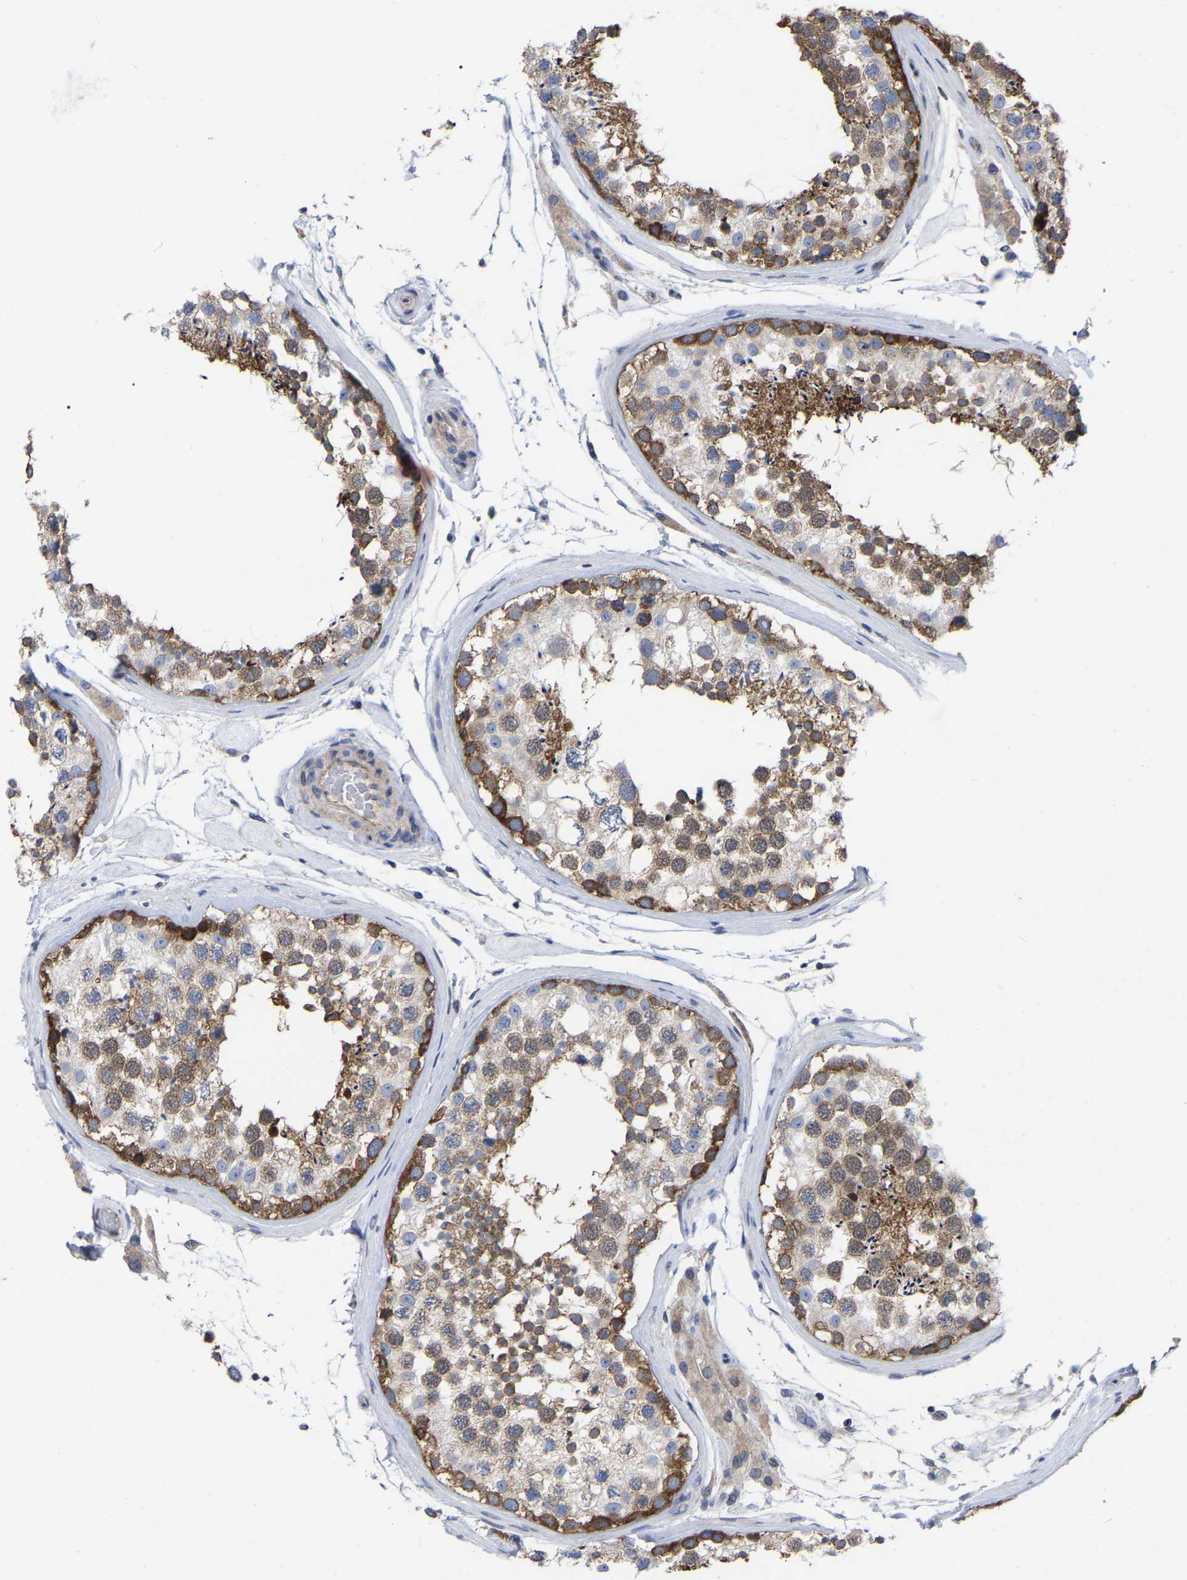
{"staining": {"intensity": "strong", "quantity": "25%-75%", "location": "cytoplasmic/membranous"}, "tissue": "testis", "cell_type": "Cells in seminiferous ducts", "image_type": "normal", "snomed": [{"axis": "morphology", "description": "Normal tissue, NOS"}, {"axis": "topography", "description": "Testis"}], "caption": "This micrograph demonstrates benign testis stained with immunohistochemistry to label a protein in brown. The cytoplasmic/membranous of cells in seminiferous ducts show strong positivity for the protein. Nuclei are counter-stained blue.", "gene": "TCP1", "patient": {"sex": "male", "age": 46}}